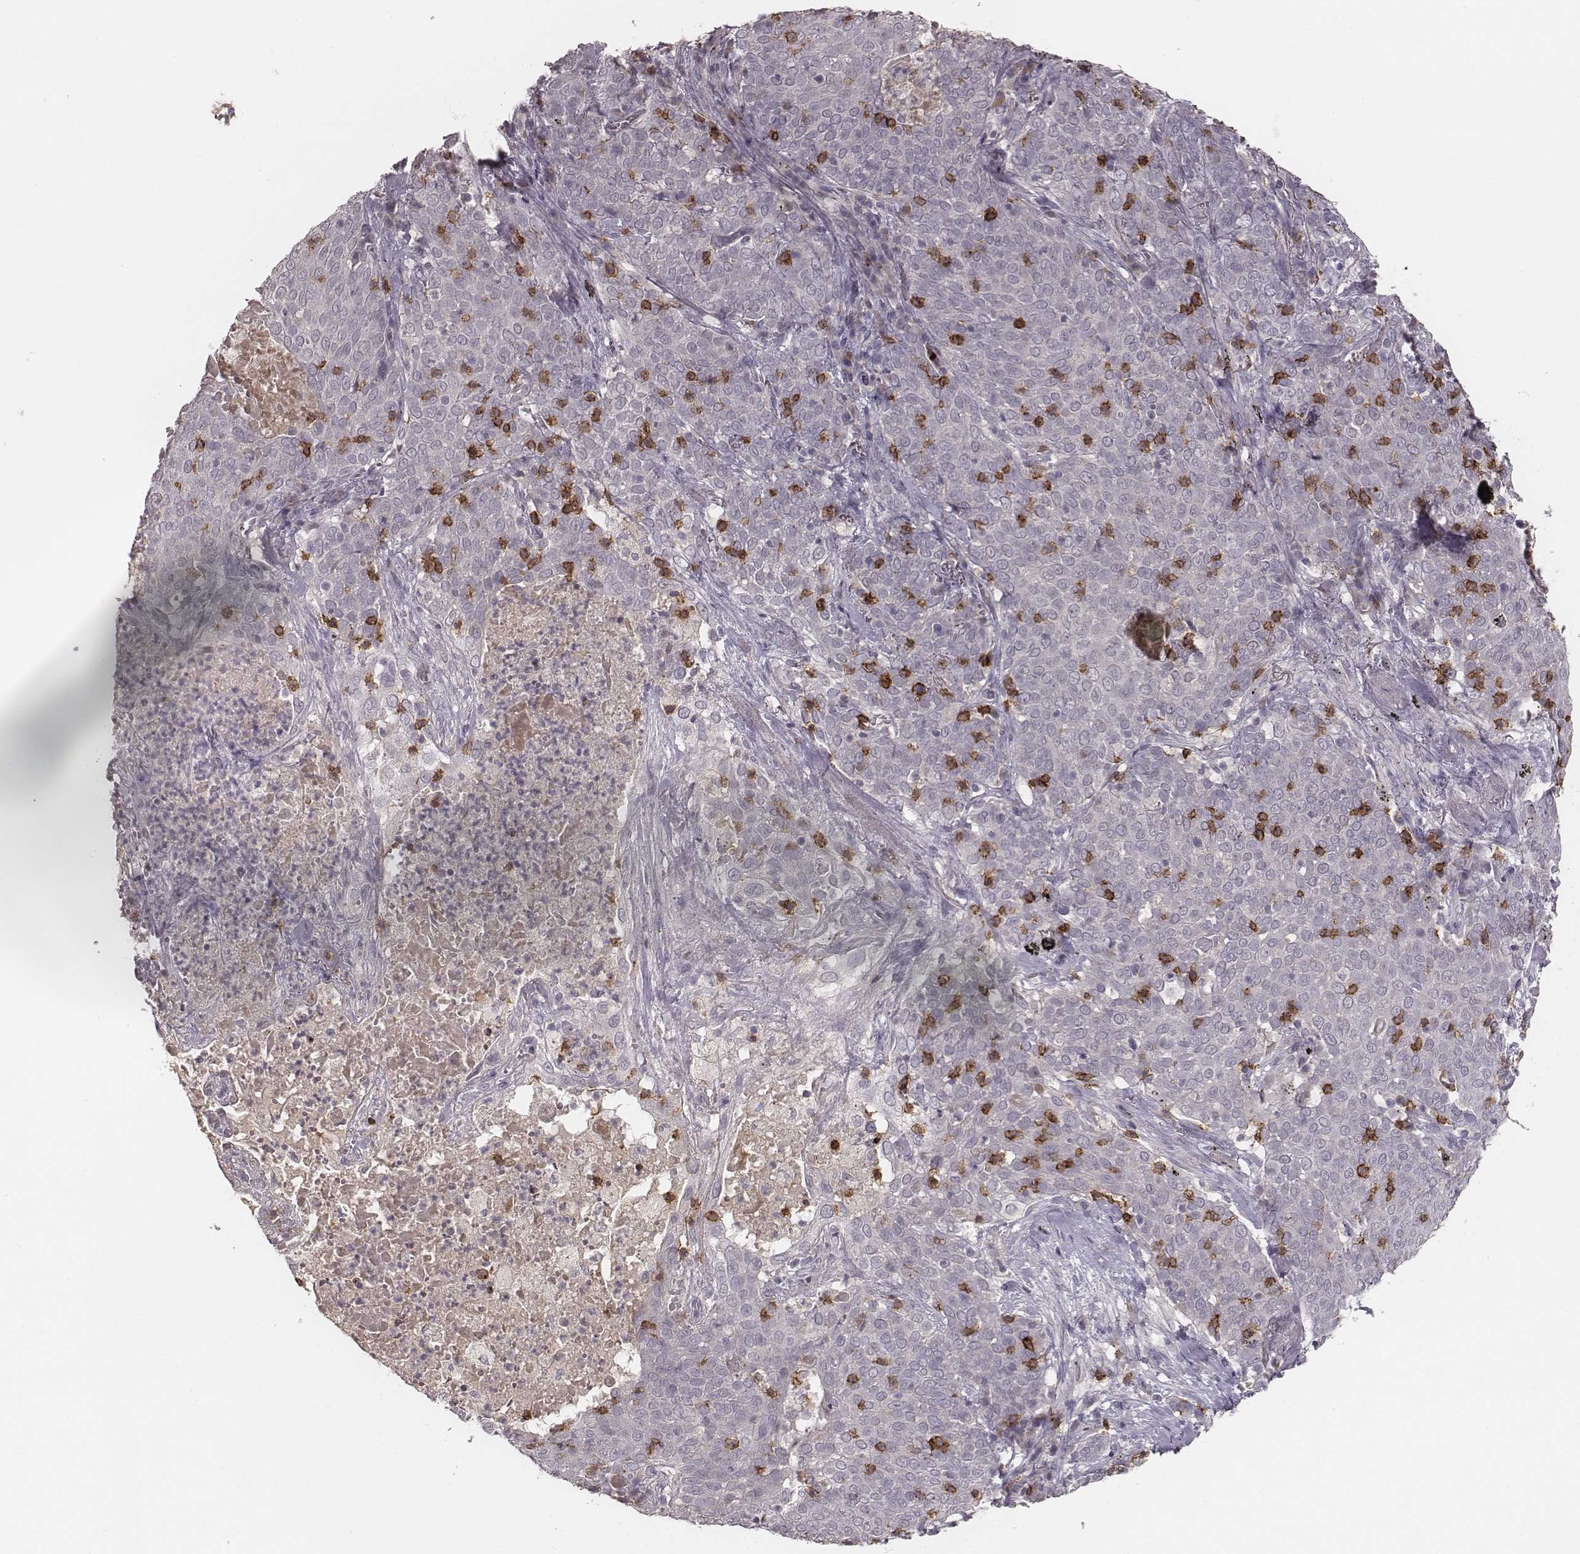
{"staining": {"intensity": "negative", "quantity": "none", "location": "none"}, "tissue": "lung cancer", "cell_type": "Tumor cells", "image_type": "cancer", "snomed": [{"axis": "morphology", "description": "Squamous cell carcinoma, NOS"}, {"axis": "topography", "description": "Lung"}], "caption": "Human squamous cell carcinoma (lung) stained for a protein using IHC demonstrates no expression in tumor cells.", "gene": "CD8A", "patient": {"sex": "male", "age": 82}}